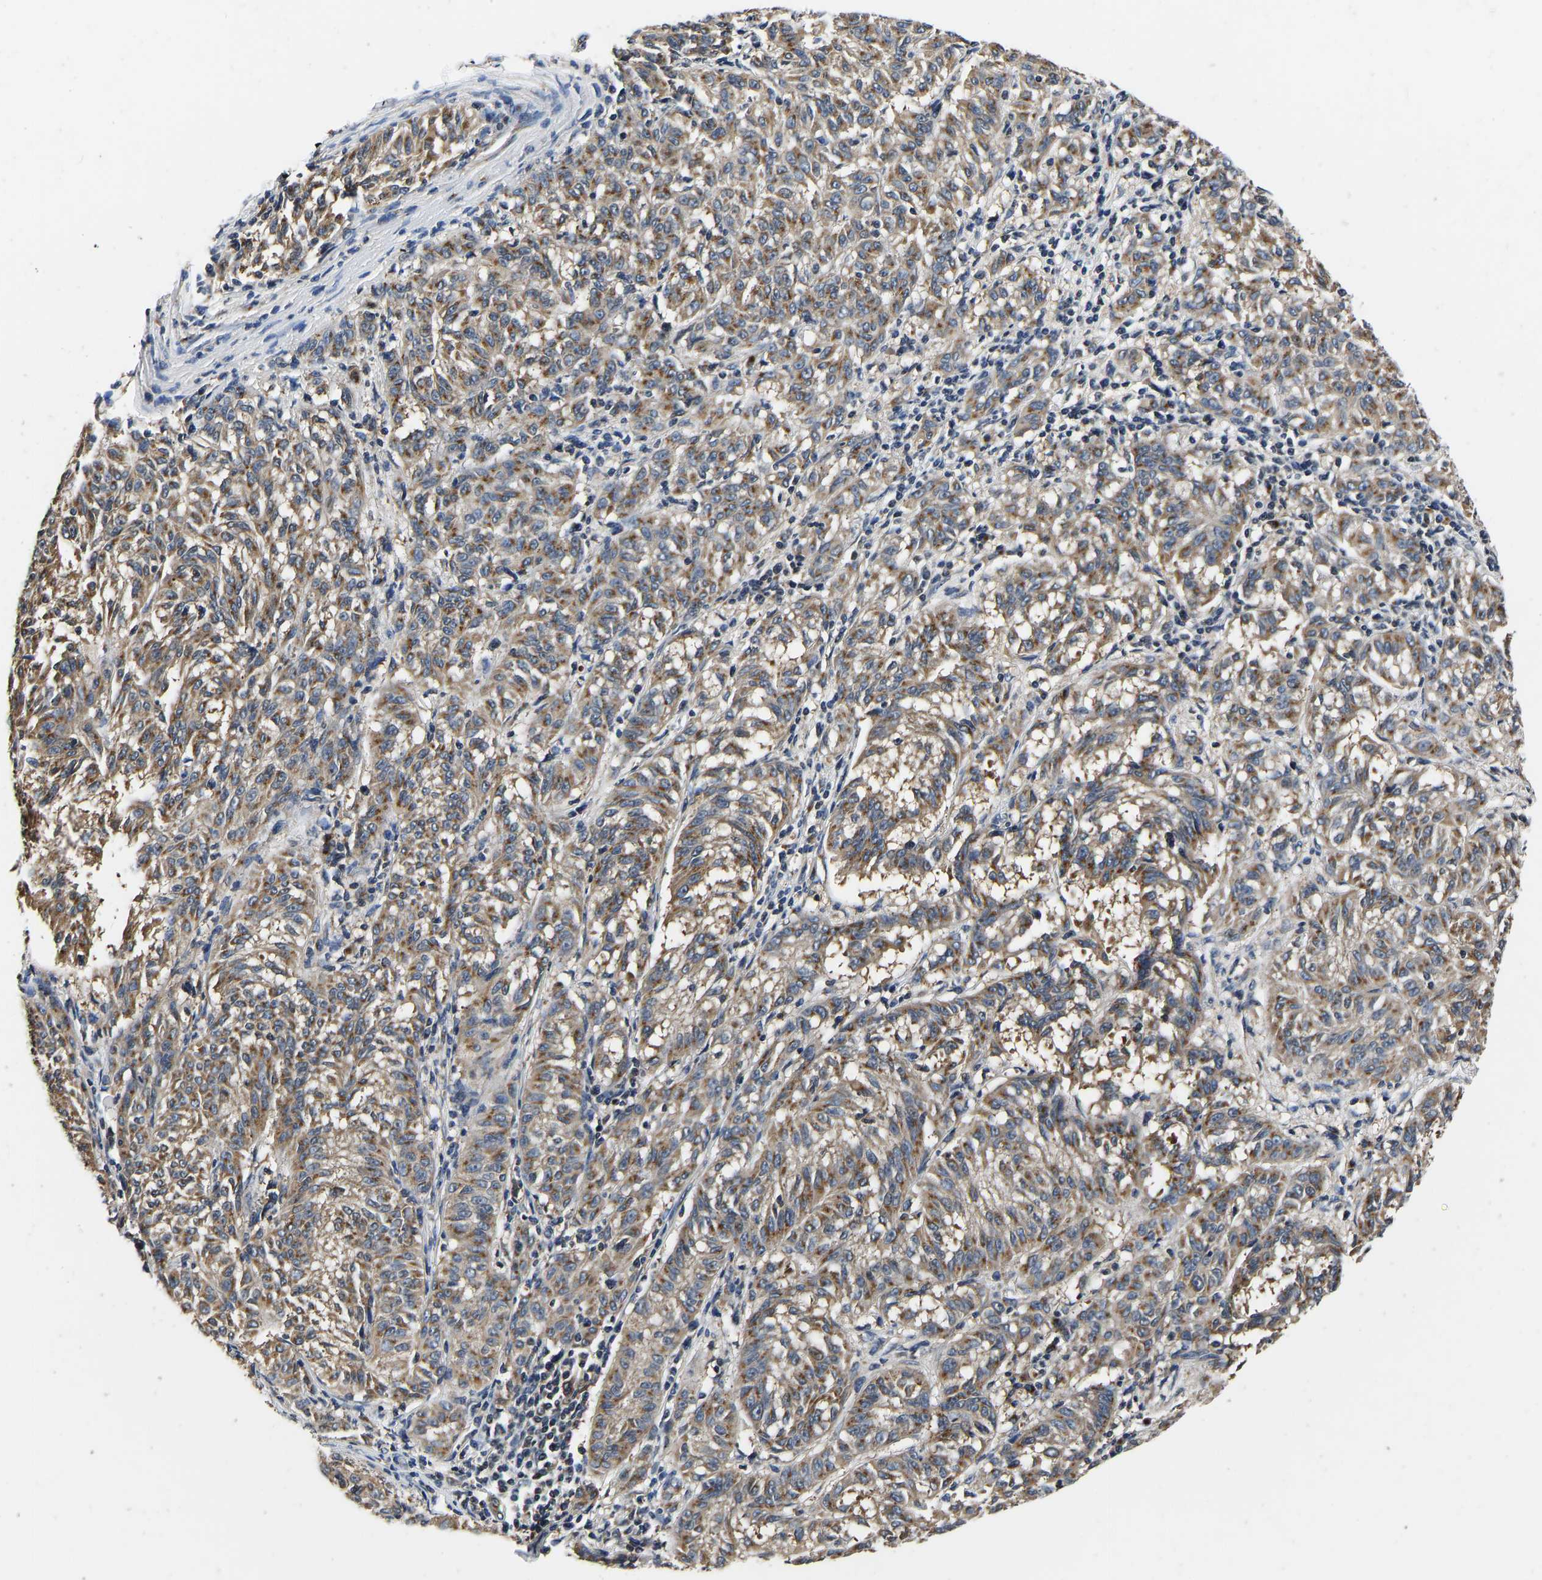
{"staining": {"intensity": "moderate", "quantity": ">75%", "location": "cytoplasmic/membranous"}, "tissue": "melanoma", "cell_type": "Tumor cells", "image_type": "cancer", "snomed": [{"axis": "morphology", "description": "Malignant melanoma, NOS"}, {"axis": "topography", "description": "Skin"}], "caption": "Protein staining exhibits moderate cytoplasmic/membranous staining in approximately >75% of tumor cells in malignant melanoma.", "gene": "RABAC1", "patient": {"sex": "female", "age": 72}}